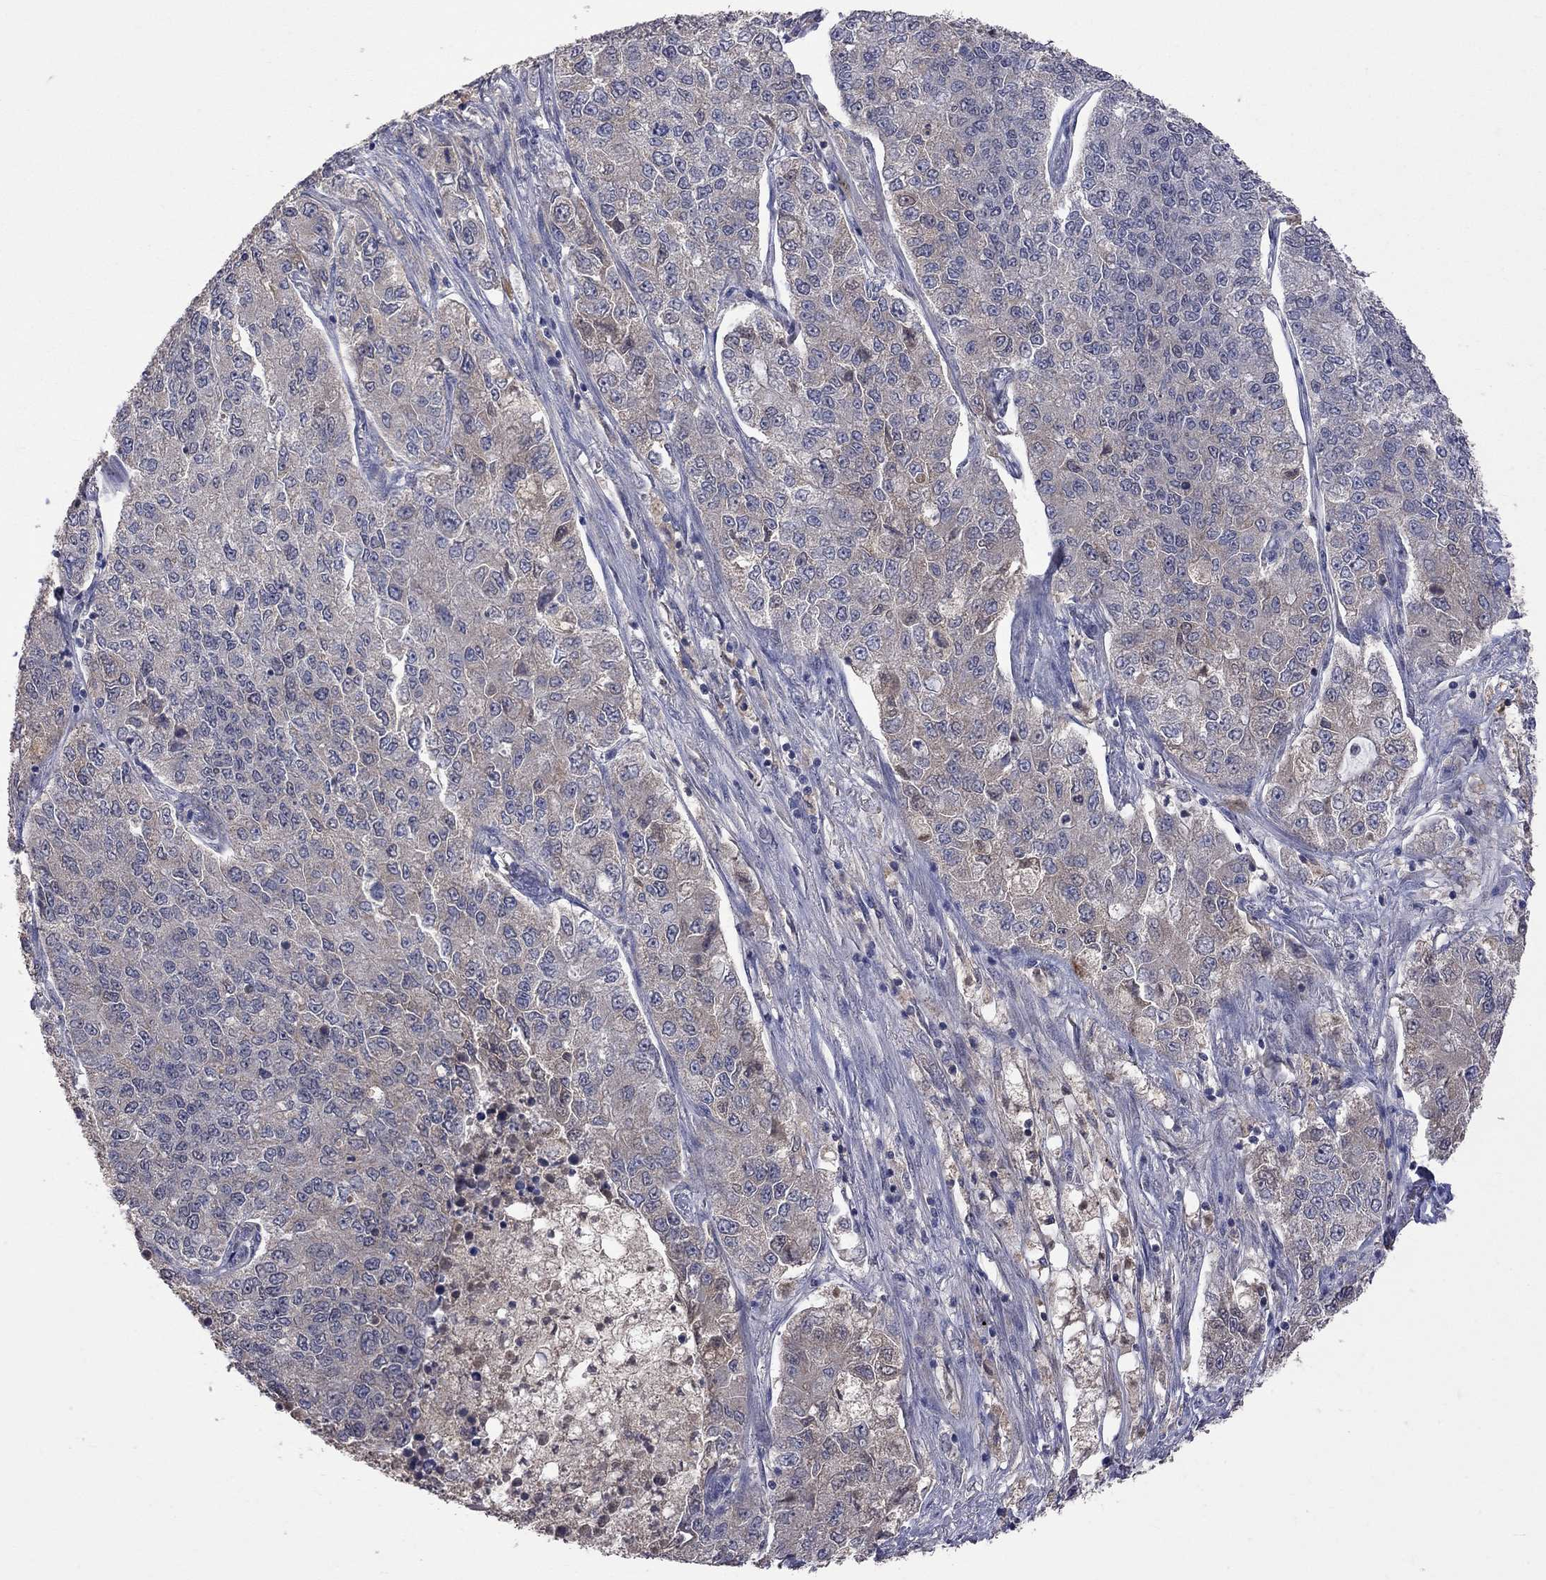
{"staining": {"intensity": "weak", "quantity": "25%-75%", "location": "cytoplasmic/membranous"}, "tissue": "lung cancer", "cell_type": "Tumor cells", "image_type": "cancer", "snomed": [{"axis": "morphology", "description": "Adenocarcinoma, NOS"}, {"axis": "topography", "description": "Lung"}], "caption": "Immunohistochemical staining of human lung cancer displays weak cytoplasmic/membranous protein staining in approximately 25%-75% of tumor cells.", "gene": "HTR6", "patient": {"sex": "male", "age": 49}}